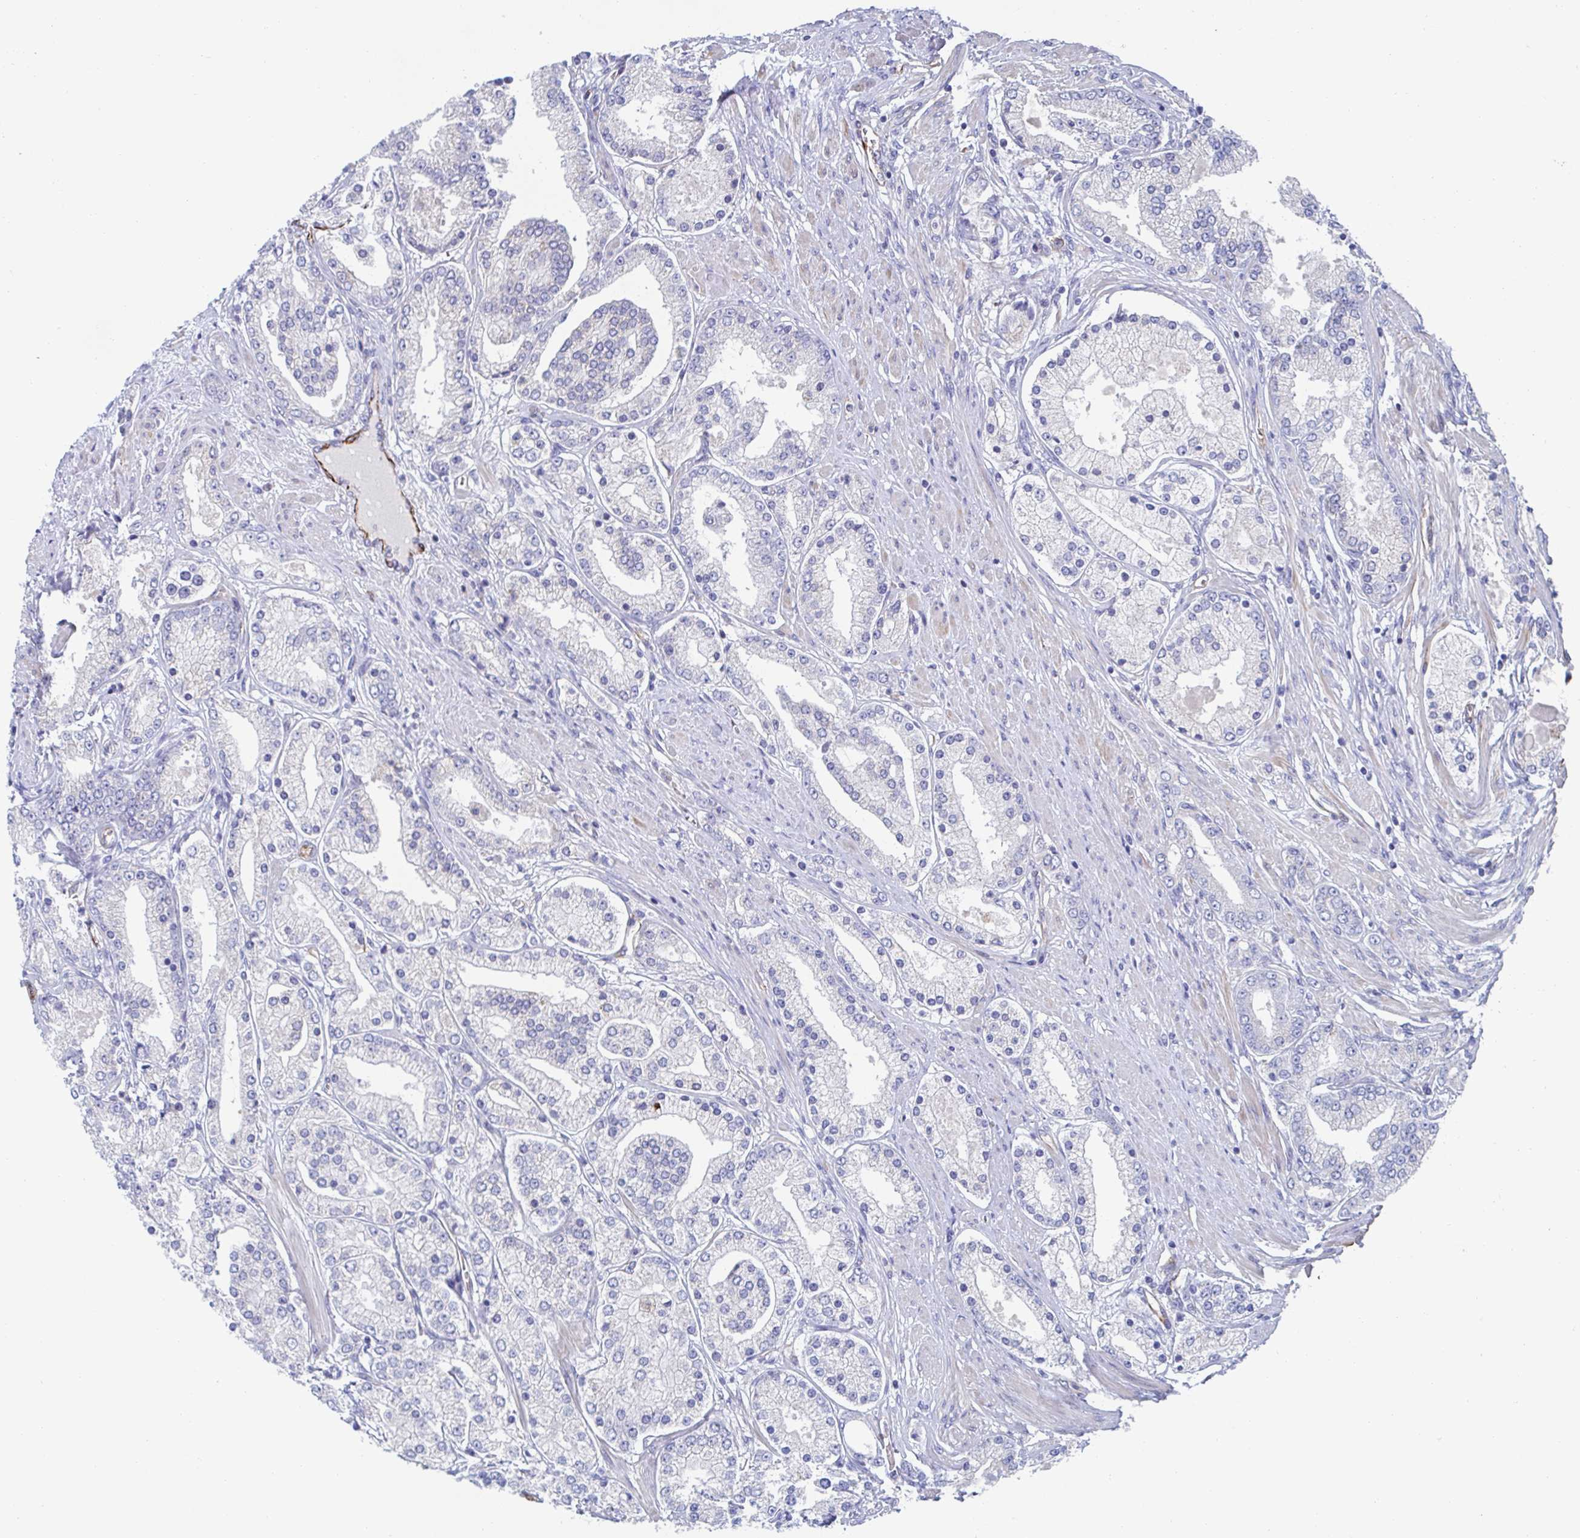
{"staining": {"intensity": "negative", "quantity": "none", "location": "none"}, "tissue": "prostate cancer", "cell_type": "Tumor cells", "image_type": "cancer", "snomed": [{"axis": "morphology", "description": "Adenocarcinoma, High grade"}, {"axis": "topography", "description": "Prostate"}], "caption": "Immunohistochemistry (IHC) photomicrograph of neoplastic tissue: human prostate adenocarcinoma (high-grade) stained with DAB (3,3'-diaminobenzidine) demonstrates no significant protein expression in tumor cells.", "gene": "KLC3", "patient": {"sex": "male", "age": 67}}